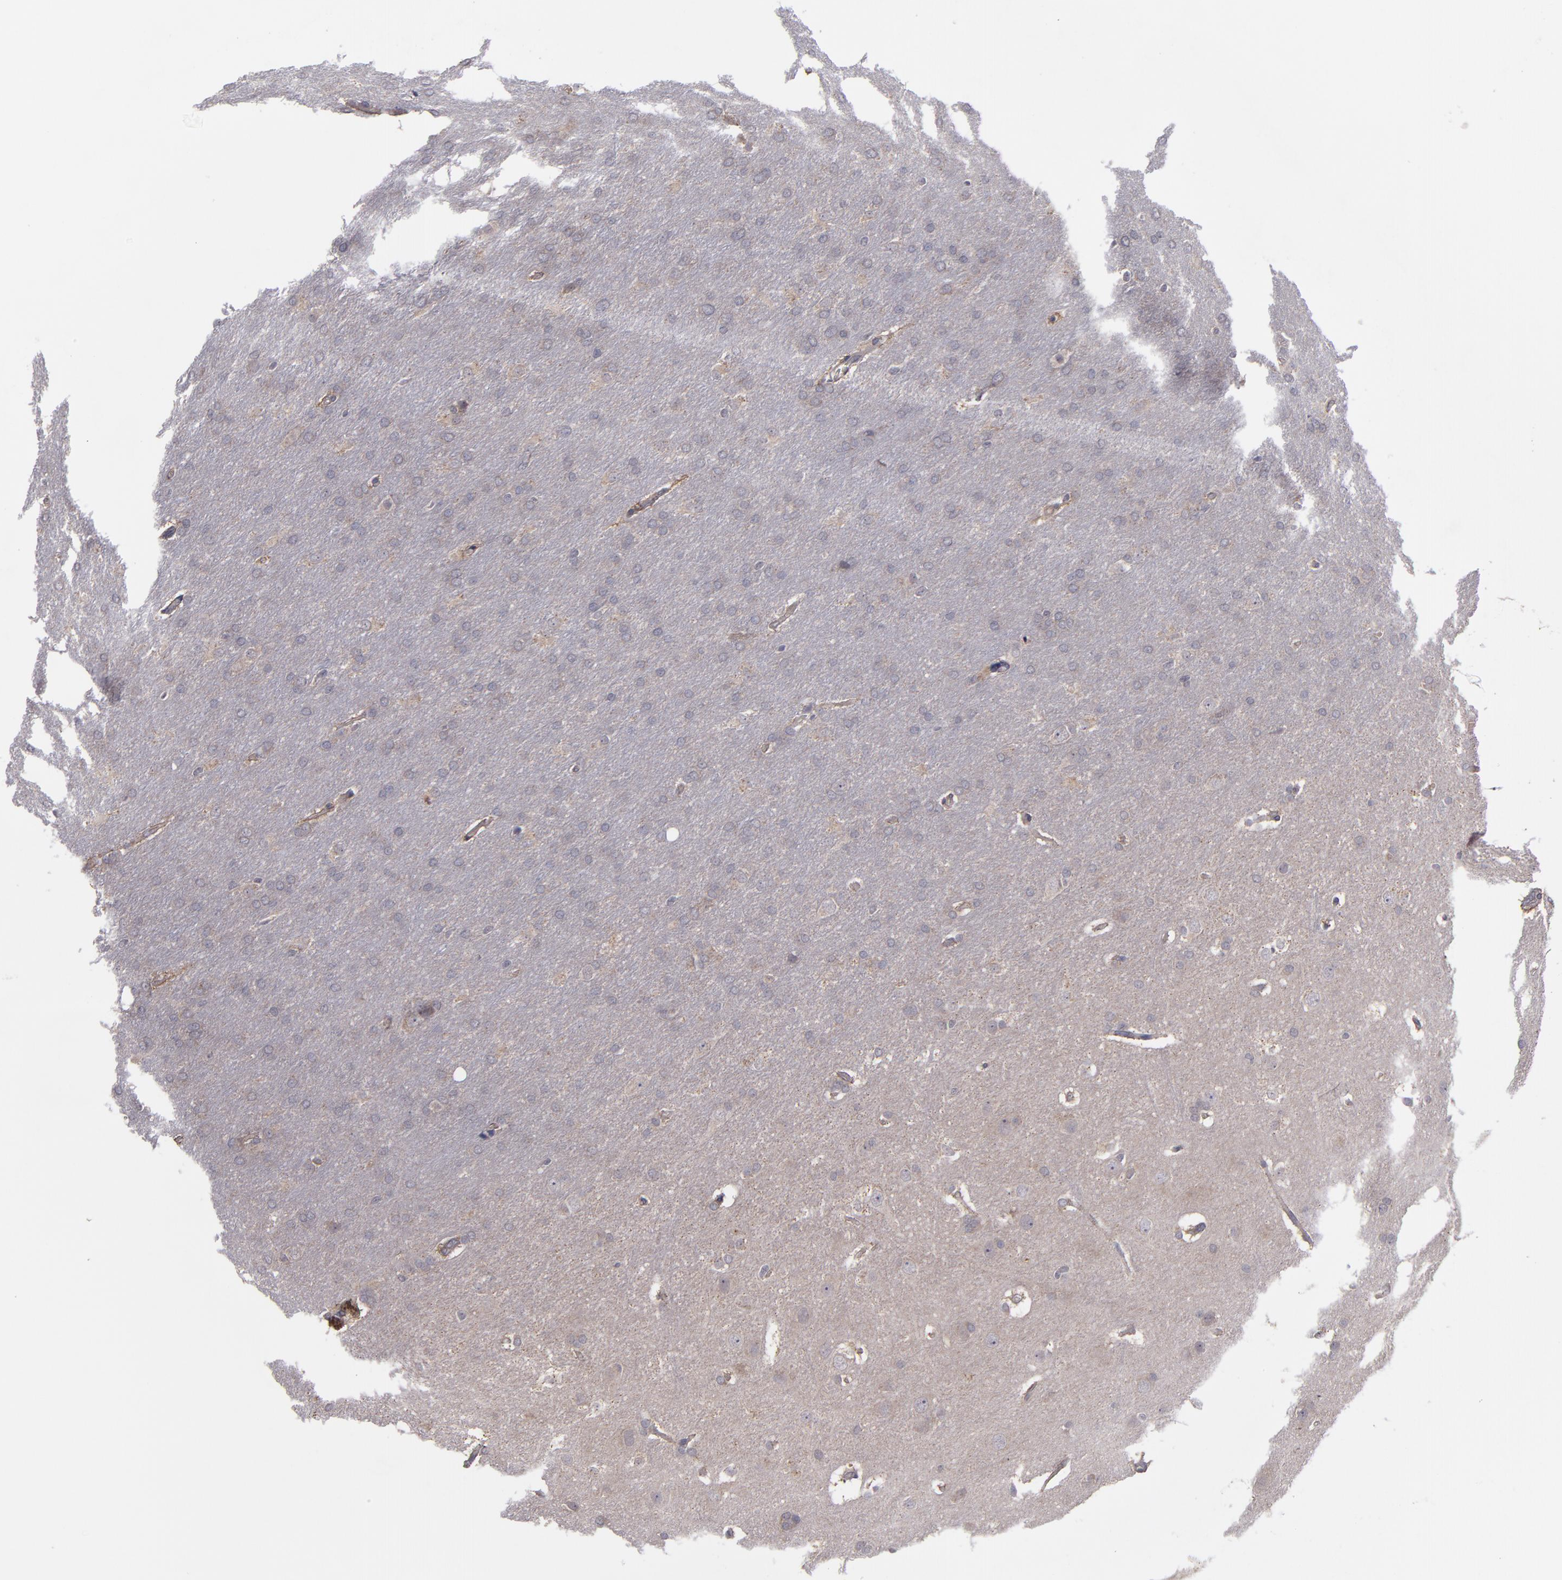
{"staining": {"intensity": "negative", "quantity": "none", "location": "none"}, "tissue": "glioma", "cell_type": "Tumor cells", "image_type": "cancer", "snomed": [{"axis": "morphology", "description": "Glioma, malignant, Low grade"}, {"axis": "topography", "description": "Brain"}], "caption": "Histopathology image shows no significant protein staining in tumor cells of glioma.", "gene": "MMP11", "patient": {"sex": "female", "age": 32}}